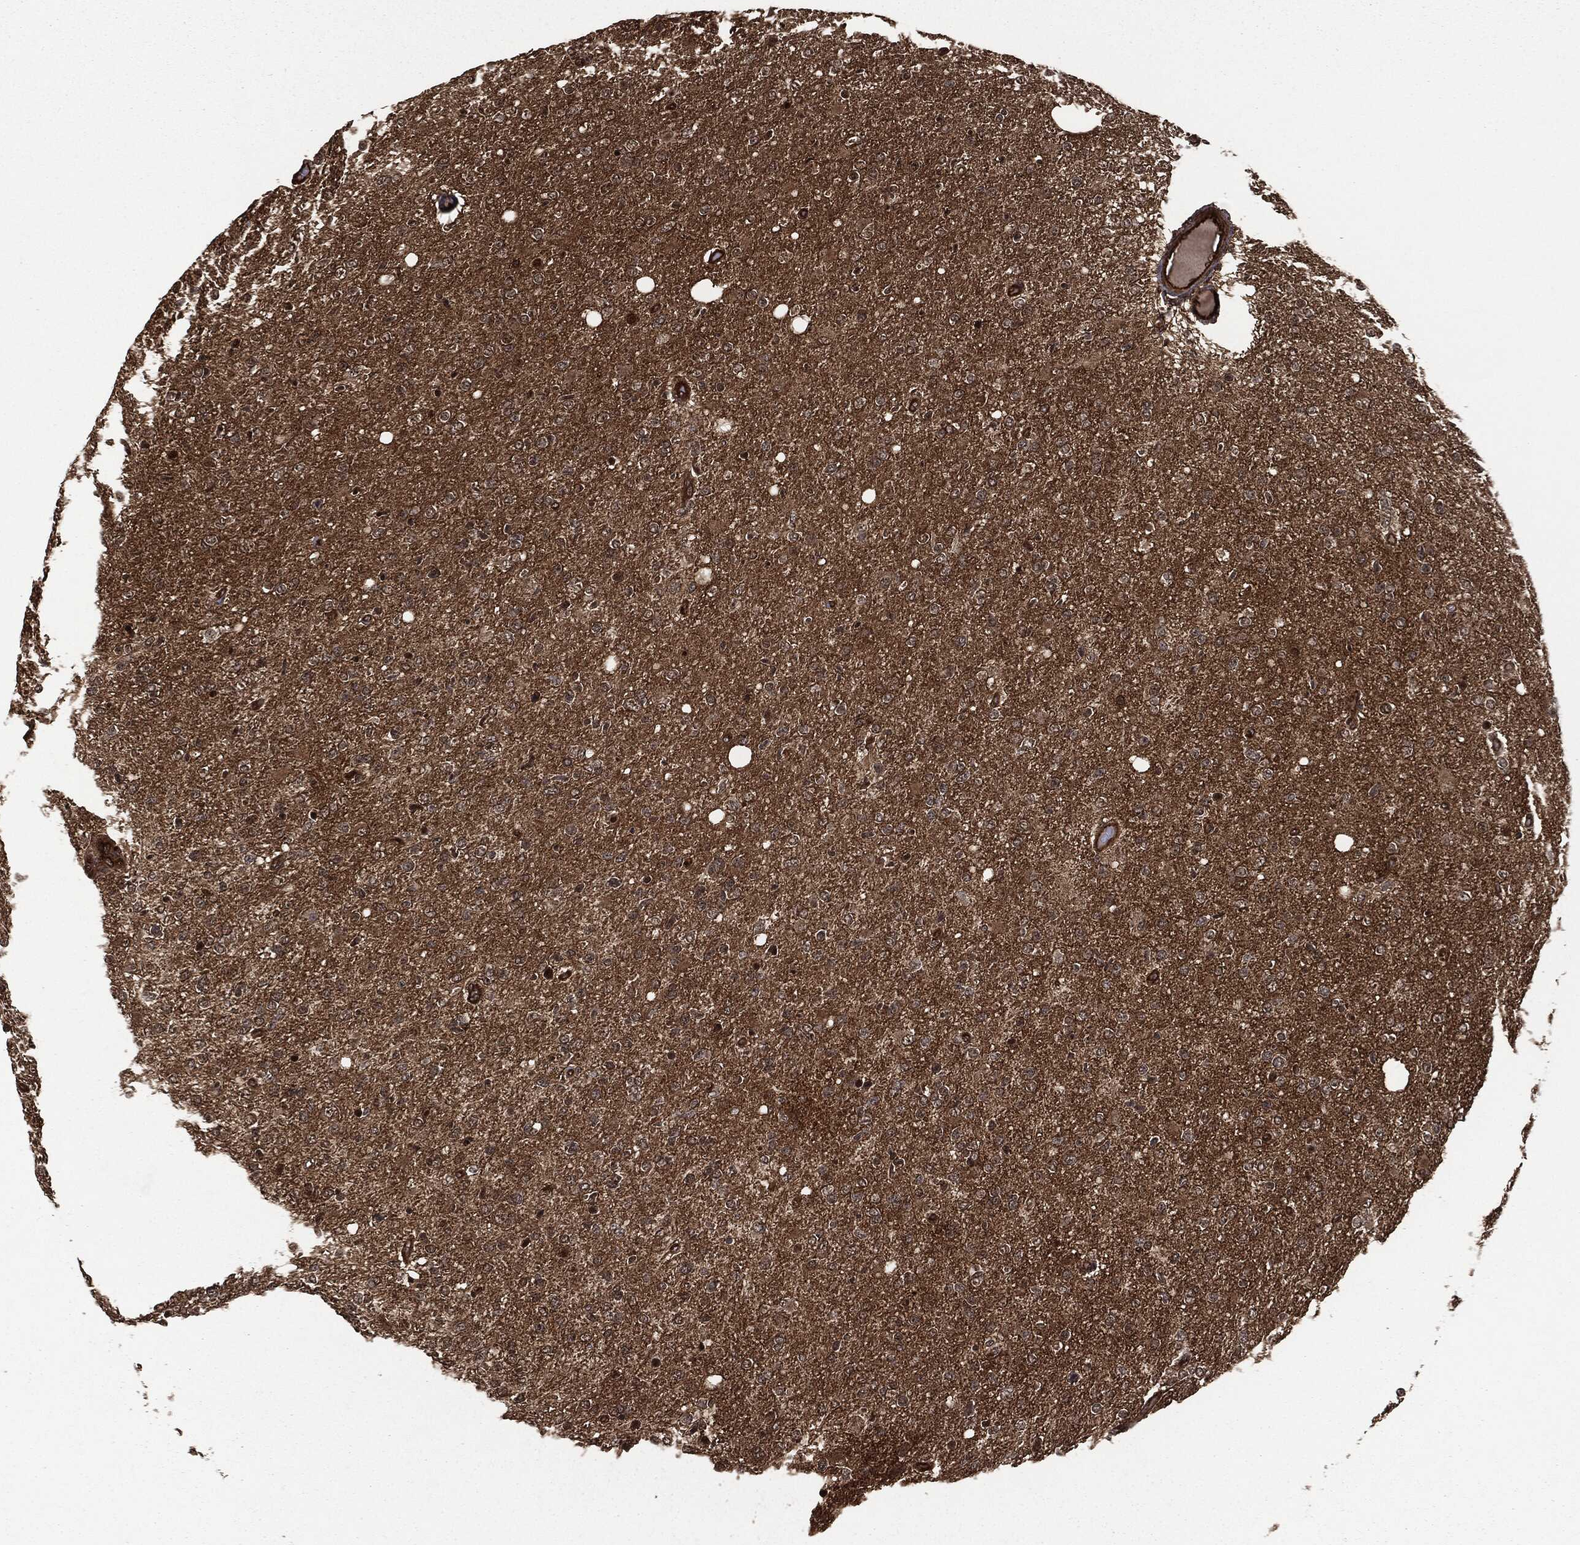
{"staining": {"intensity": "negative", "quantity": "none", "location": "none"}, "tissue": "glioma", "cell_type": "Tumor cells", "image_type": "cancer", "snomed": [{"axis": "morphology", "description": "Glioma, malignant, High grade"}, {"axis": "topography", "description": "Cerebral cortex"}], "caption": "A high-resolution image shows immunohistochemistry staining of malignant high-grade glioma, which shows no significant expression in tumor cells.", "gene": "HRAS", "patient": {"sex": "male", "age": 70}}